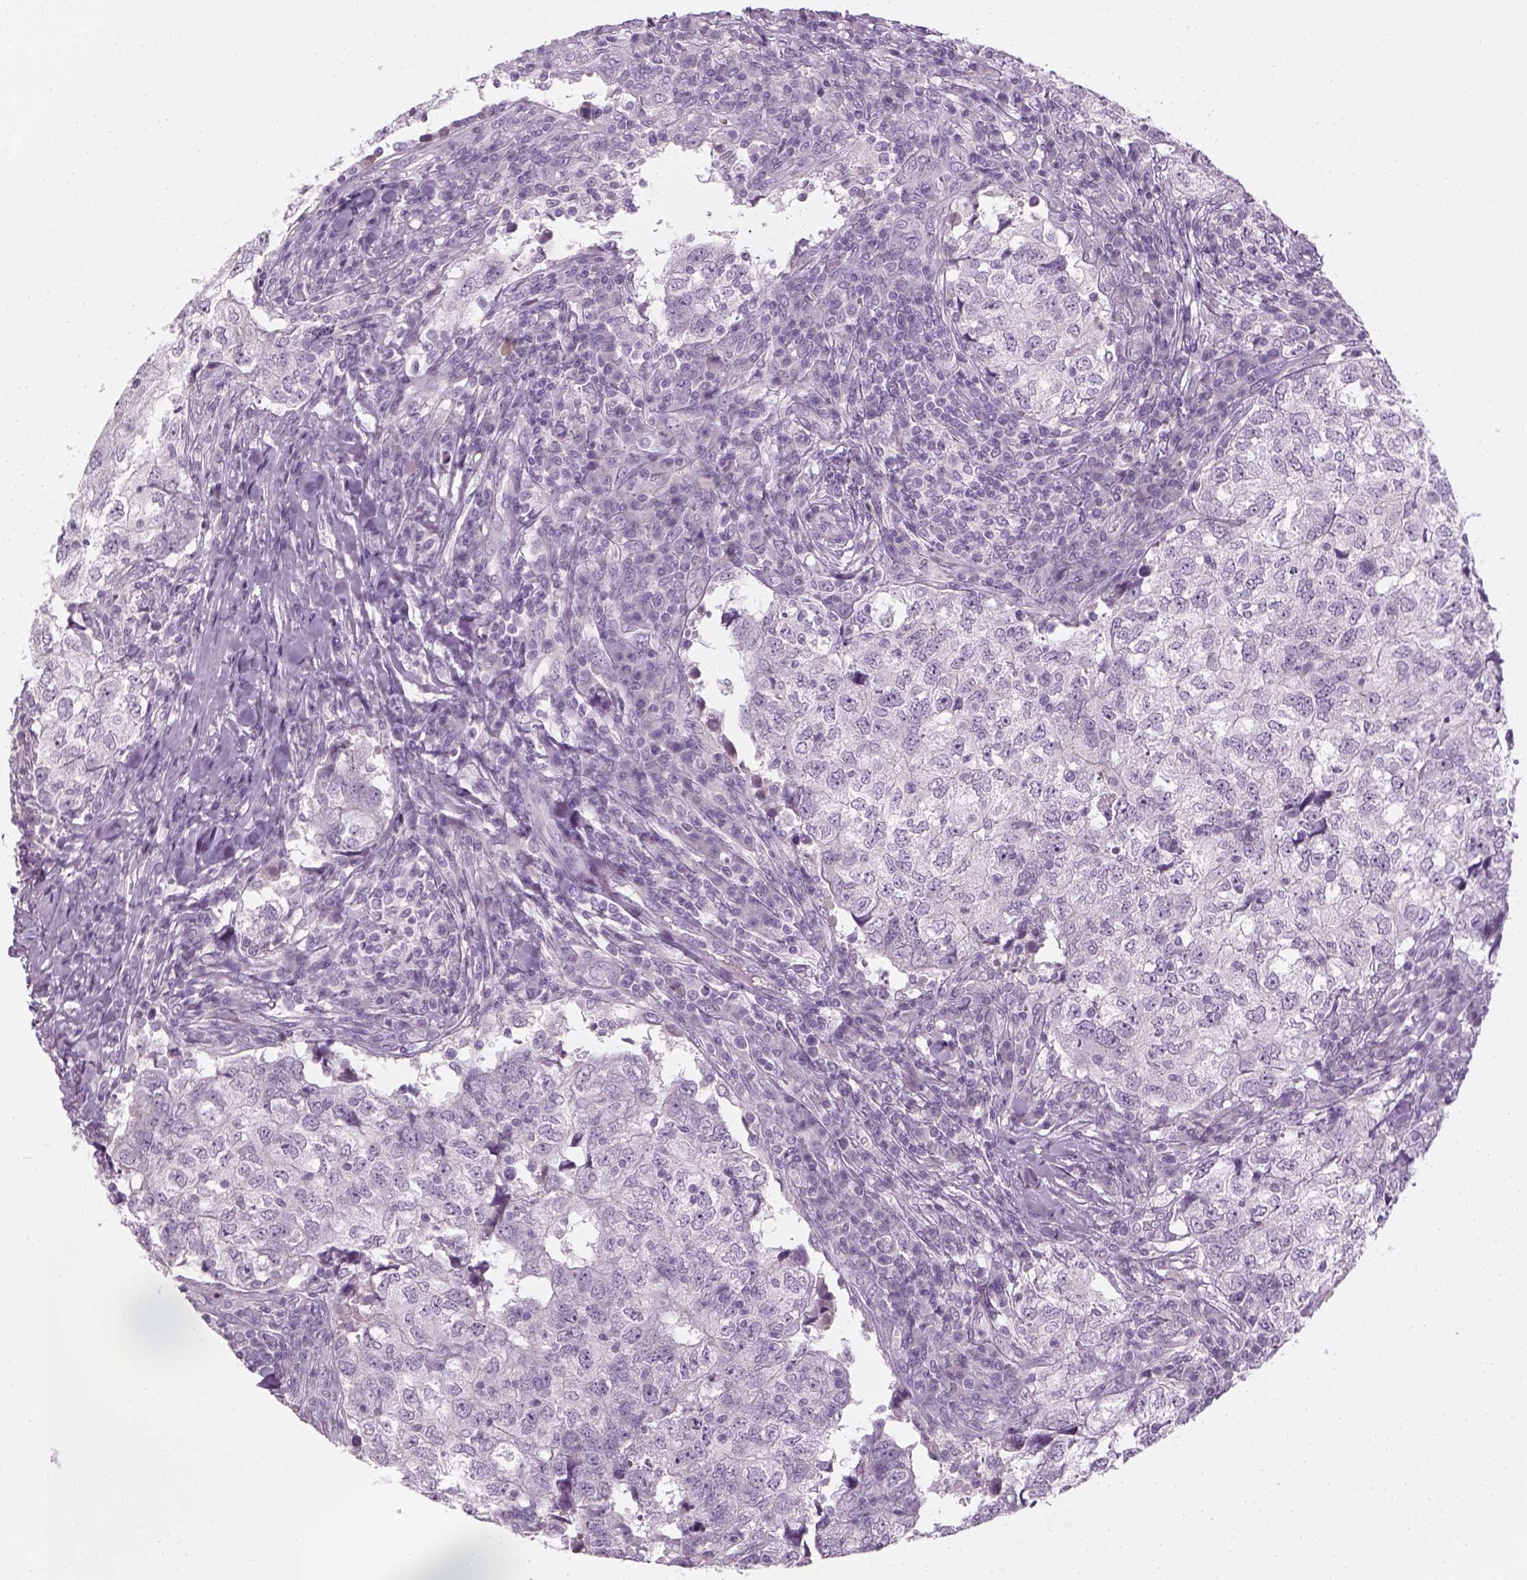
{"staining": {"intensity": "negative", "quantity": "none", "location": "none"}, "tissue": "breast cancer", "cell_type": "Tumor cells", "image_type": "cancer", "snomed": [{"axis": "morphology", "description": "Duct carcinoma"}, {"axis": "topography", "description": "Breast"}], "caption": "IHC histopathology image of neoplastic tissue: human breast intraductal carcinoma stained with DAB (3,3'-diaminobenzidine) shows no significant protein positivity in tumor cells.", "gene": "TH", "patient": {"sex": "female", "age": 30}}